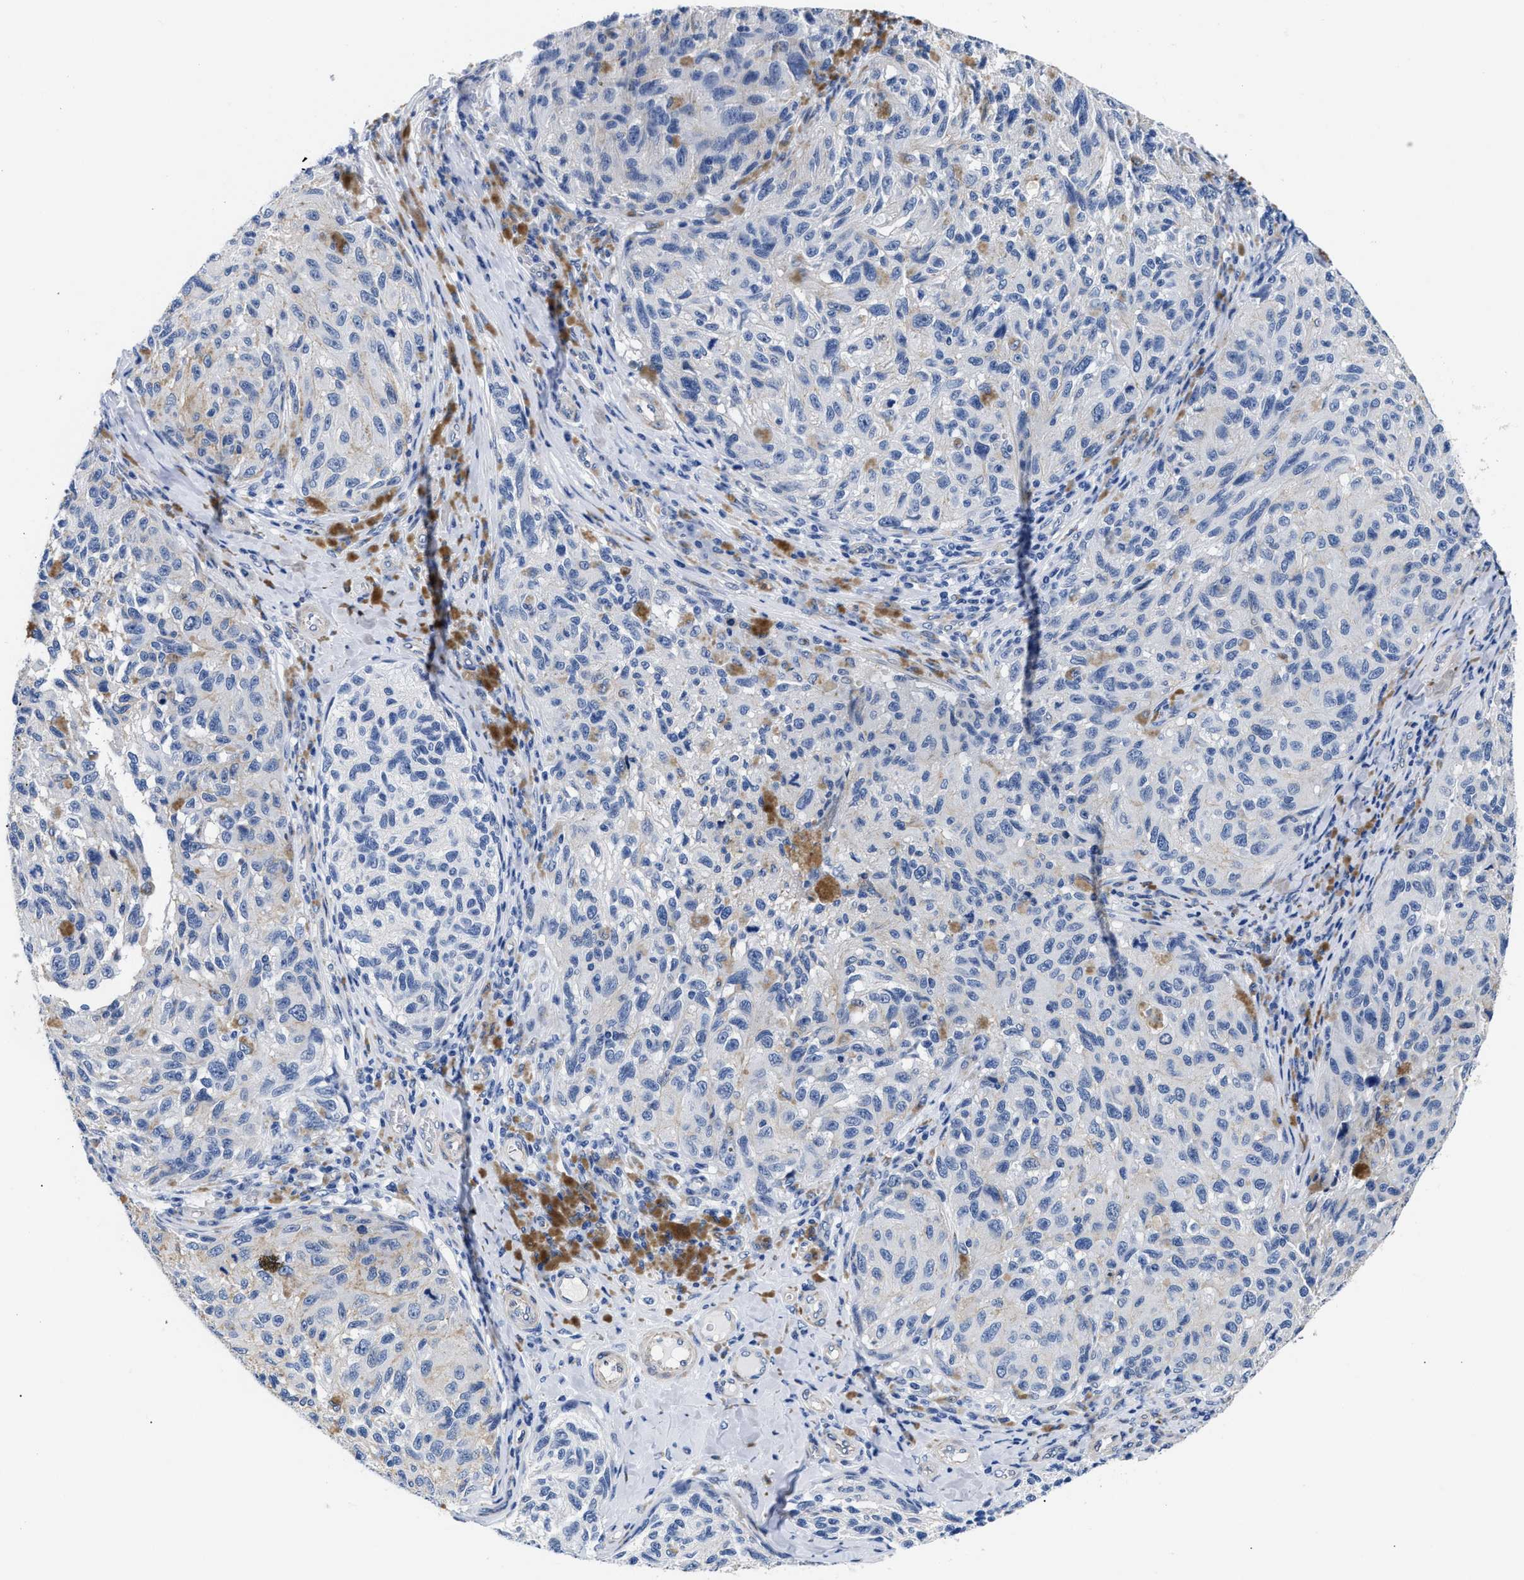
{"staining": {"intensity": "negative", "quantity": "none", "location": "none"}, "tissue": "melanoma", "cell_type": "Tumor cells", "image_type": "cancer", "snomed": [{"axis": "morphology", "description": "Malignant melanoma, NOS"}, {"axis": "topography", "description": "Skin"}], "caption": "DAB immunohistochemical staining of human melanoma displays no significant staining in tumor cells.", "gene": "TRIM29", "patient": {"sex": "female", "age": 73}}